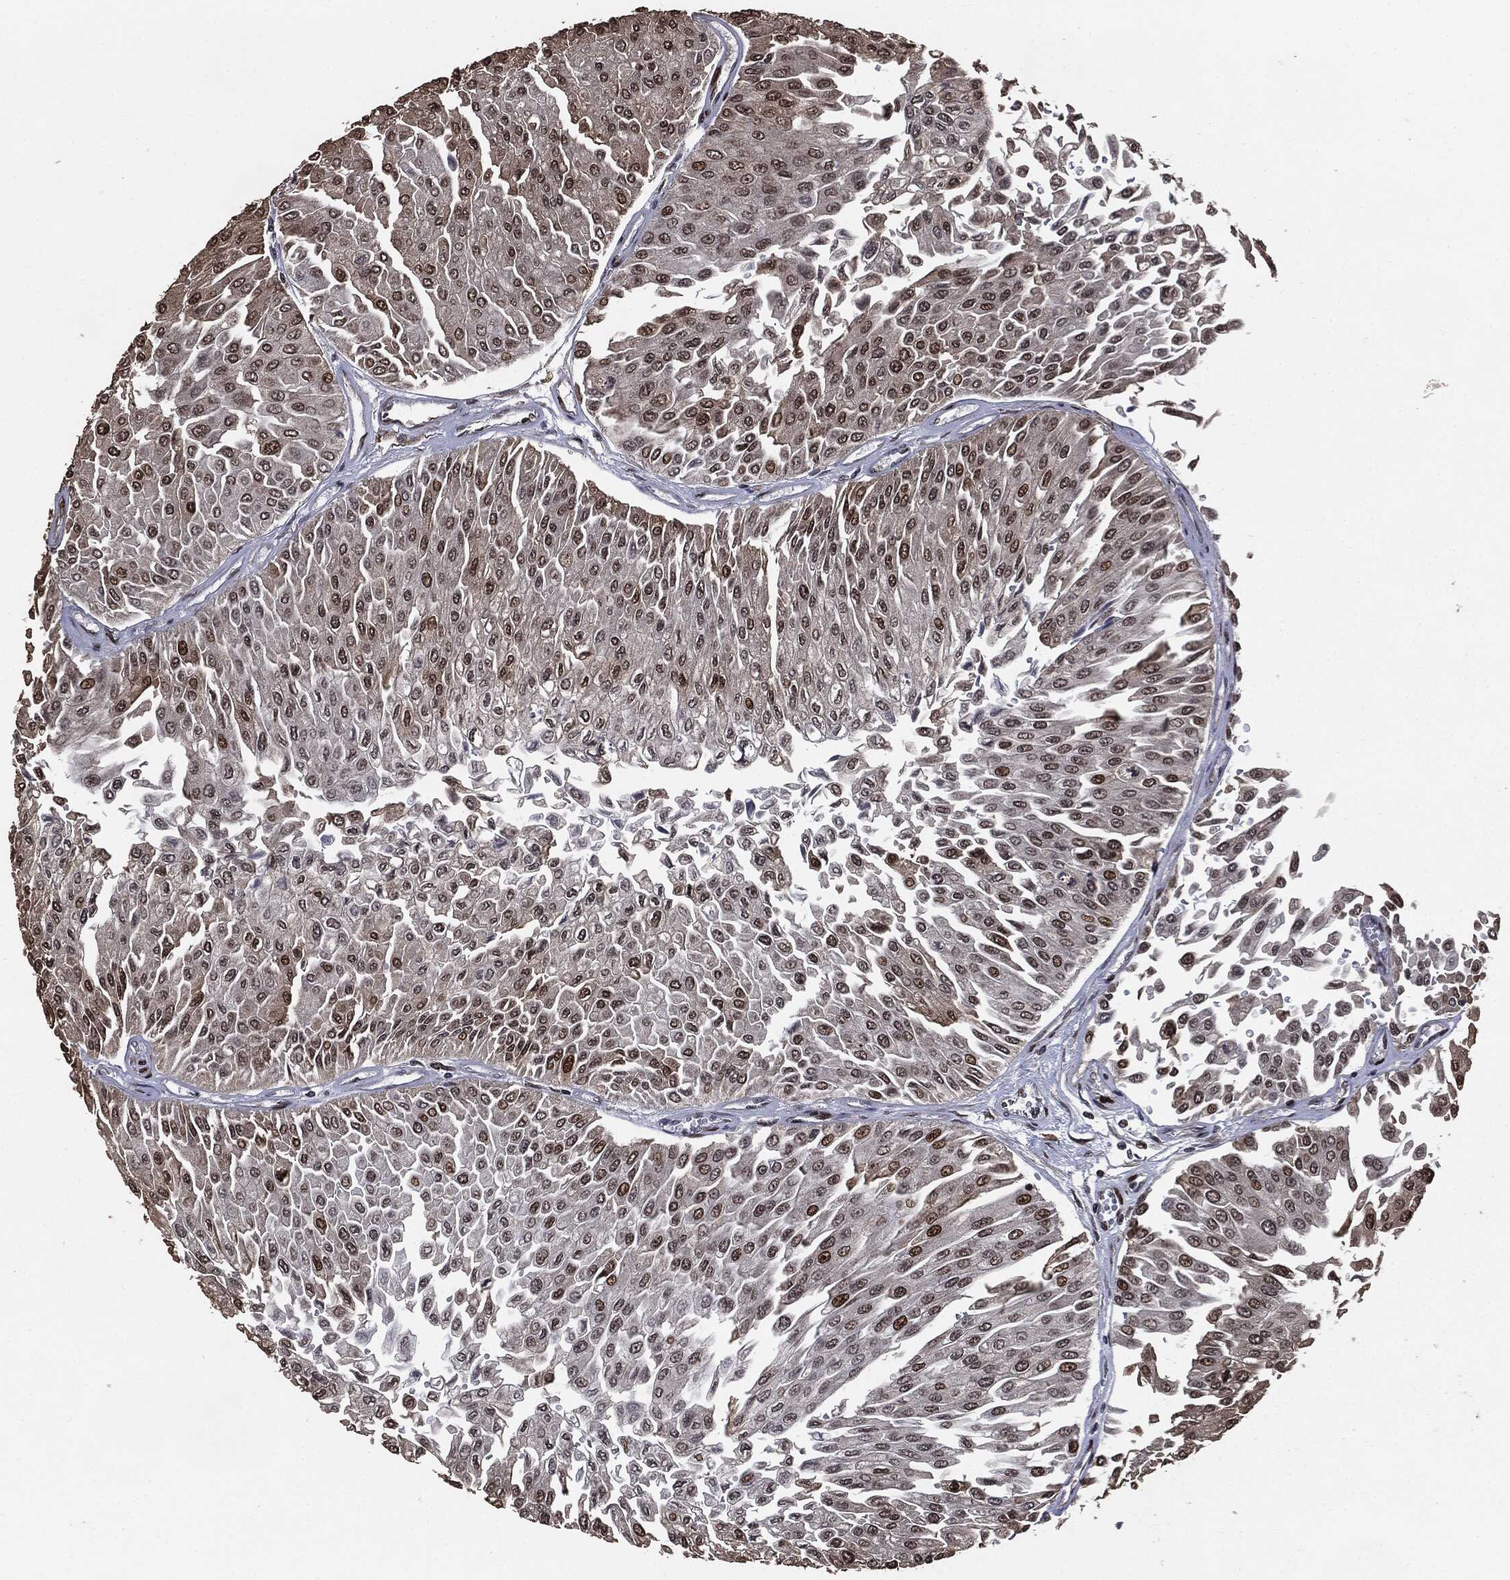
{"staining": {"intensity": "strong", "quantity": "25%-75%", "location": "nuclear"}, "tissue": "urothelial cancer", "cell_type": "Tumor cells", "image_type": "cancer", "snomed": [{"axis": "morphology", "description": "Urothelial carcinoma, Low grade"}, {"axis": "topography", "description": "Urinary bladder"}], "caption": "Protein expression analysis of human urothelial carcinoma (low-grade) reveals strong nuclear expression in approximately 25%-75% of tumor cells.", "gene": "DVL2", "patient": {"sex": "male", "age": 67}}